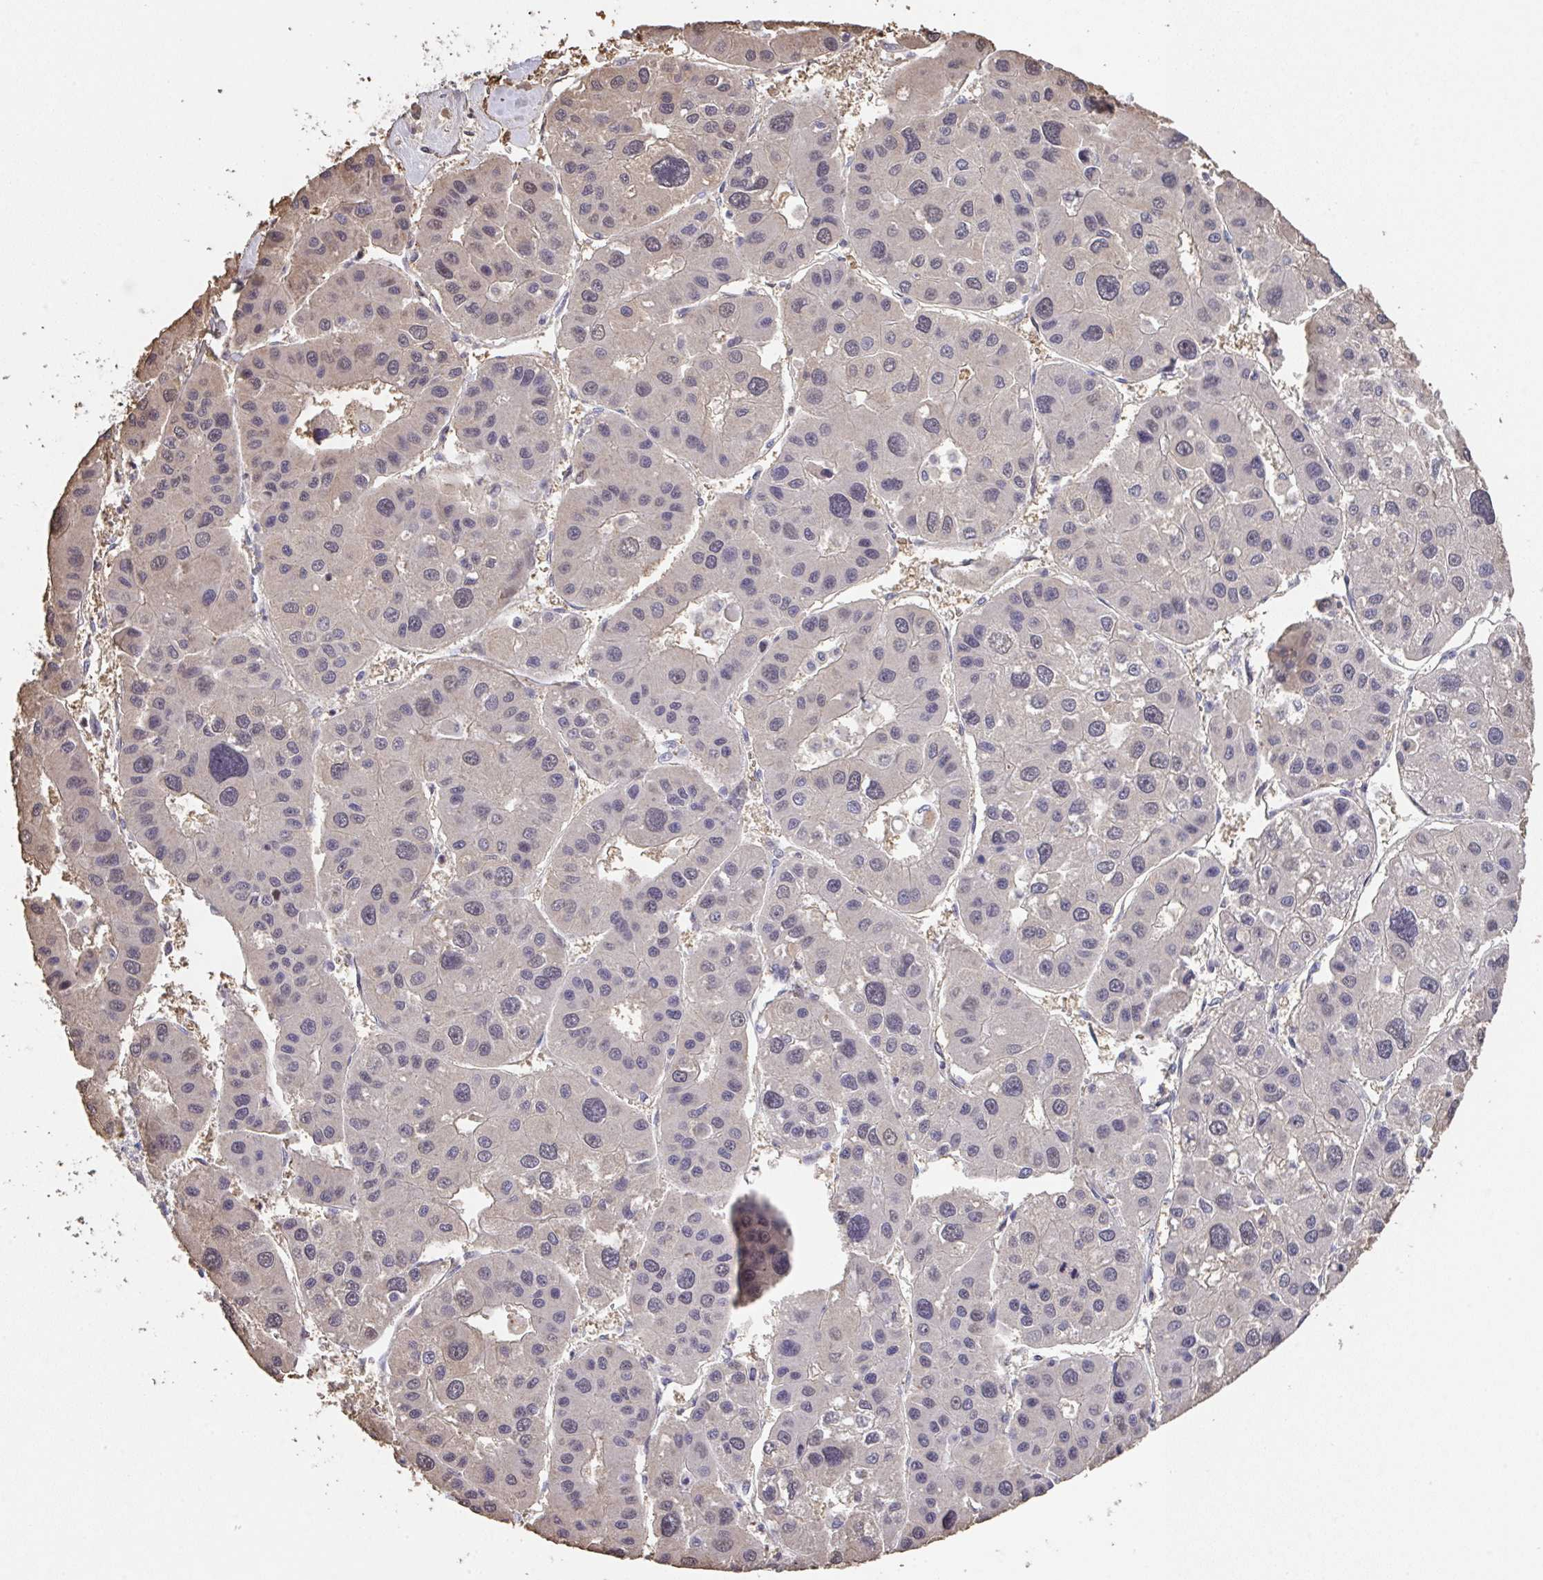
{"staining": {"intensity": "weak", "quantity": "<25%", "location": "nuclear"}, "tissue": "liver cancer", "cell_type": "Tumor cells", "image_type": "cancer", "snomed": [{"axis": "morphology", "description": "Carcinoma, Hepatocellular, NOS"}, {"axis": "topography", "description": "Liver"}], "caption": "Immunohistochemistry of liver cancer (hepatocellular carcinoma) displays no expression in tumor cells.", "gene": "RUNDC3B", "patient": {"sex": "male", "age": 73}}